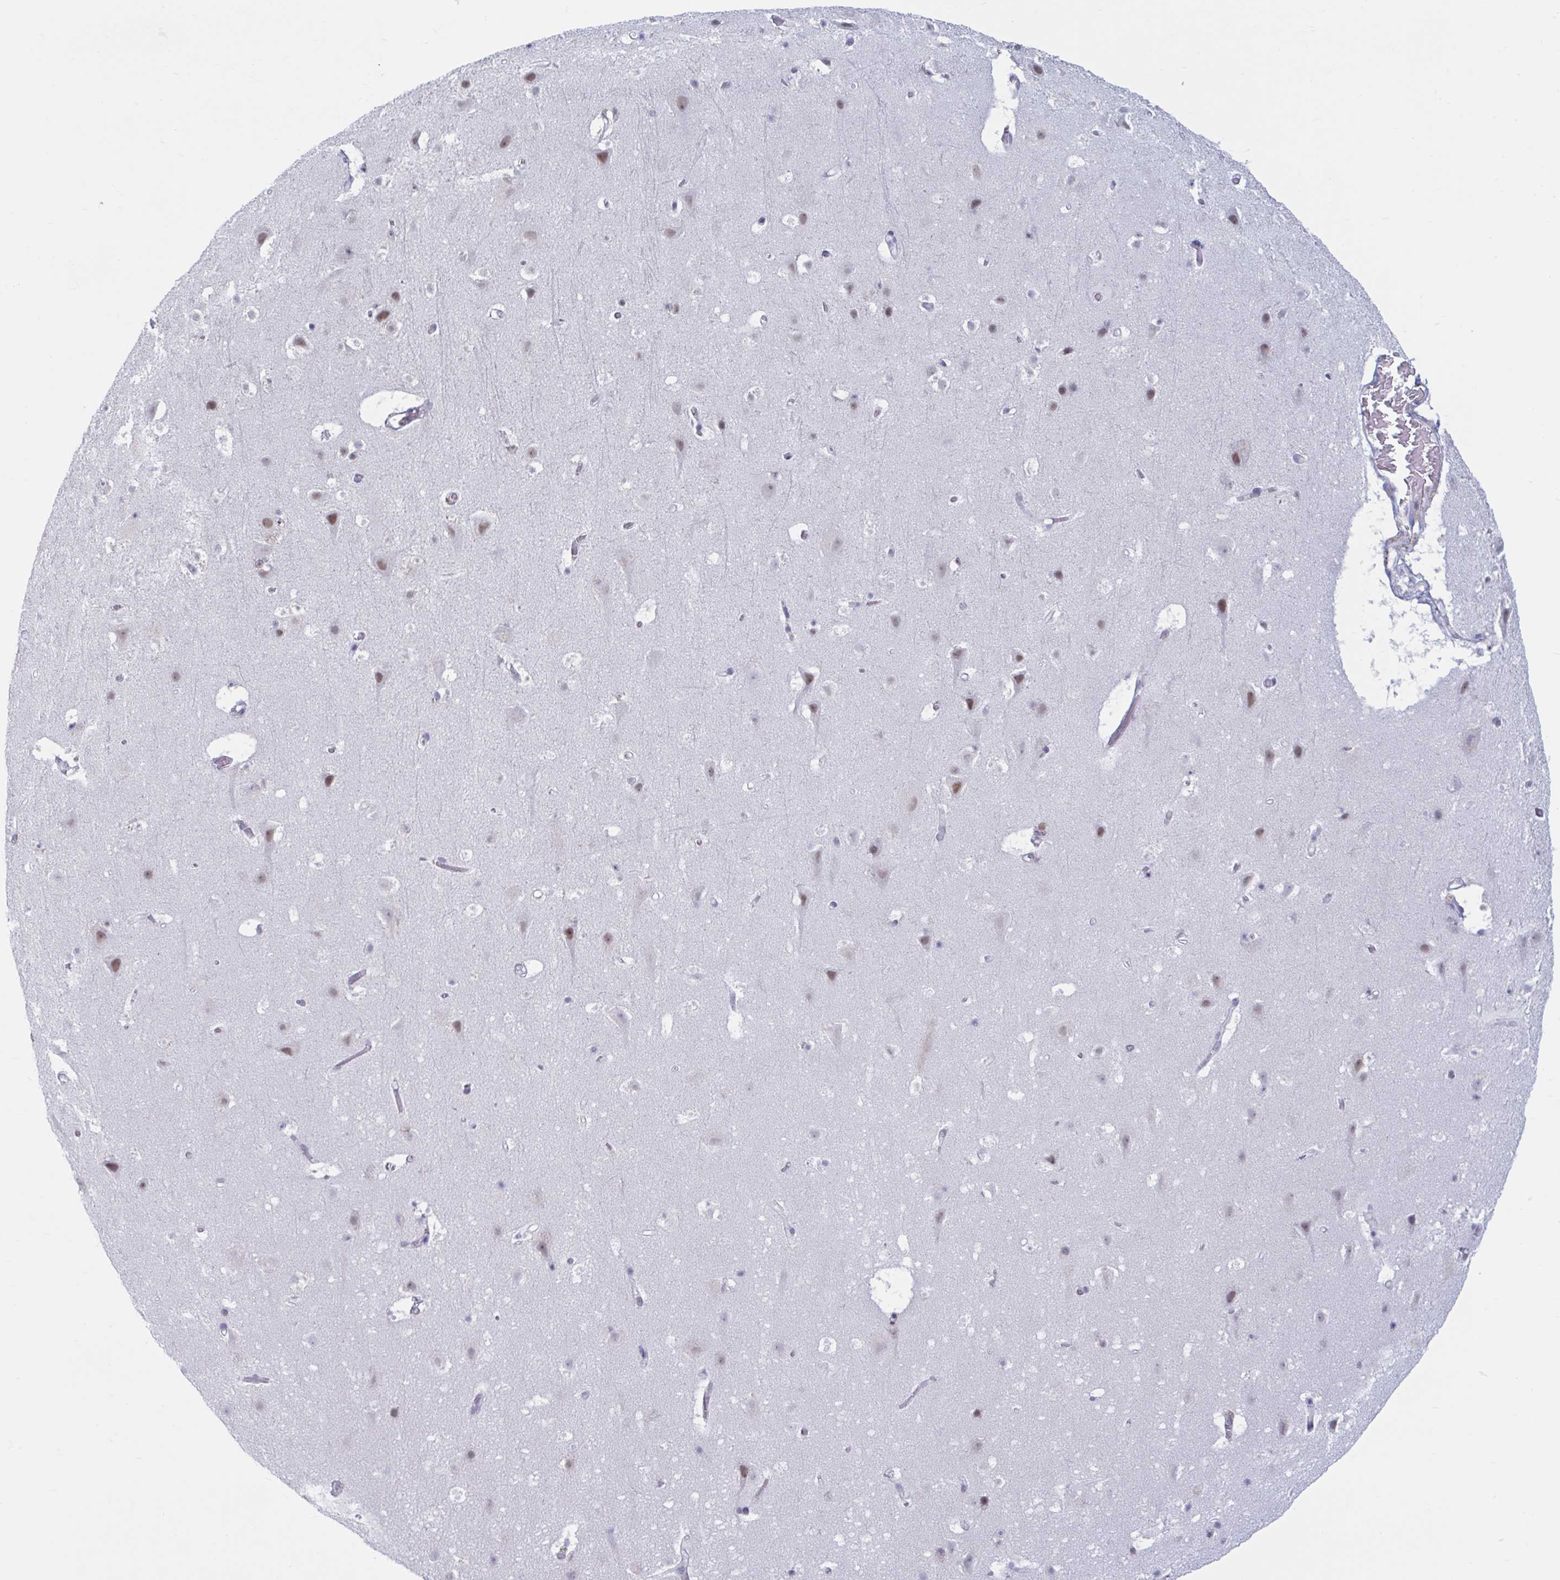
{"staining": {"intensity": "negative", "quantity": "none", "location": "none"}, "tissue": "cerebral cortex", "cell_type": "Endothelial cells", "image_type": "normal", "snomed": [{"axis": "morphology", "description": "Normal tissue, NOS"}, {"axis": "topography", "description": "Cerebral cortex"}], "caption": "DAB immunohistochemical staining of unremarkable human cerebral cortex exhibits no significant staining in endothelial cells.", "gene": "MSMB", "patient": {"sex": "female", "age": 42}}